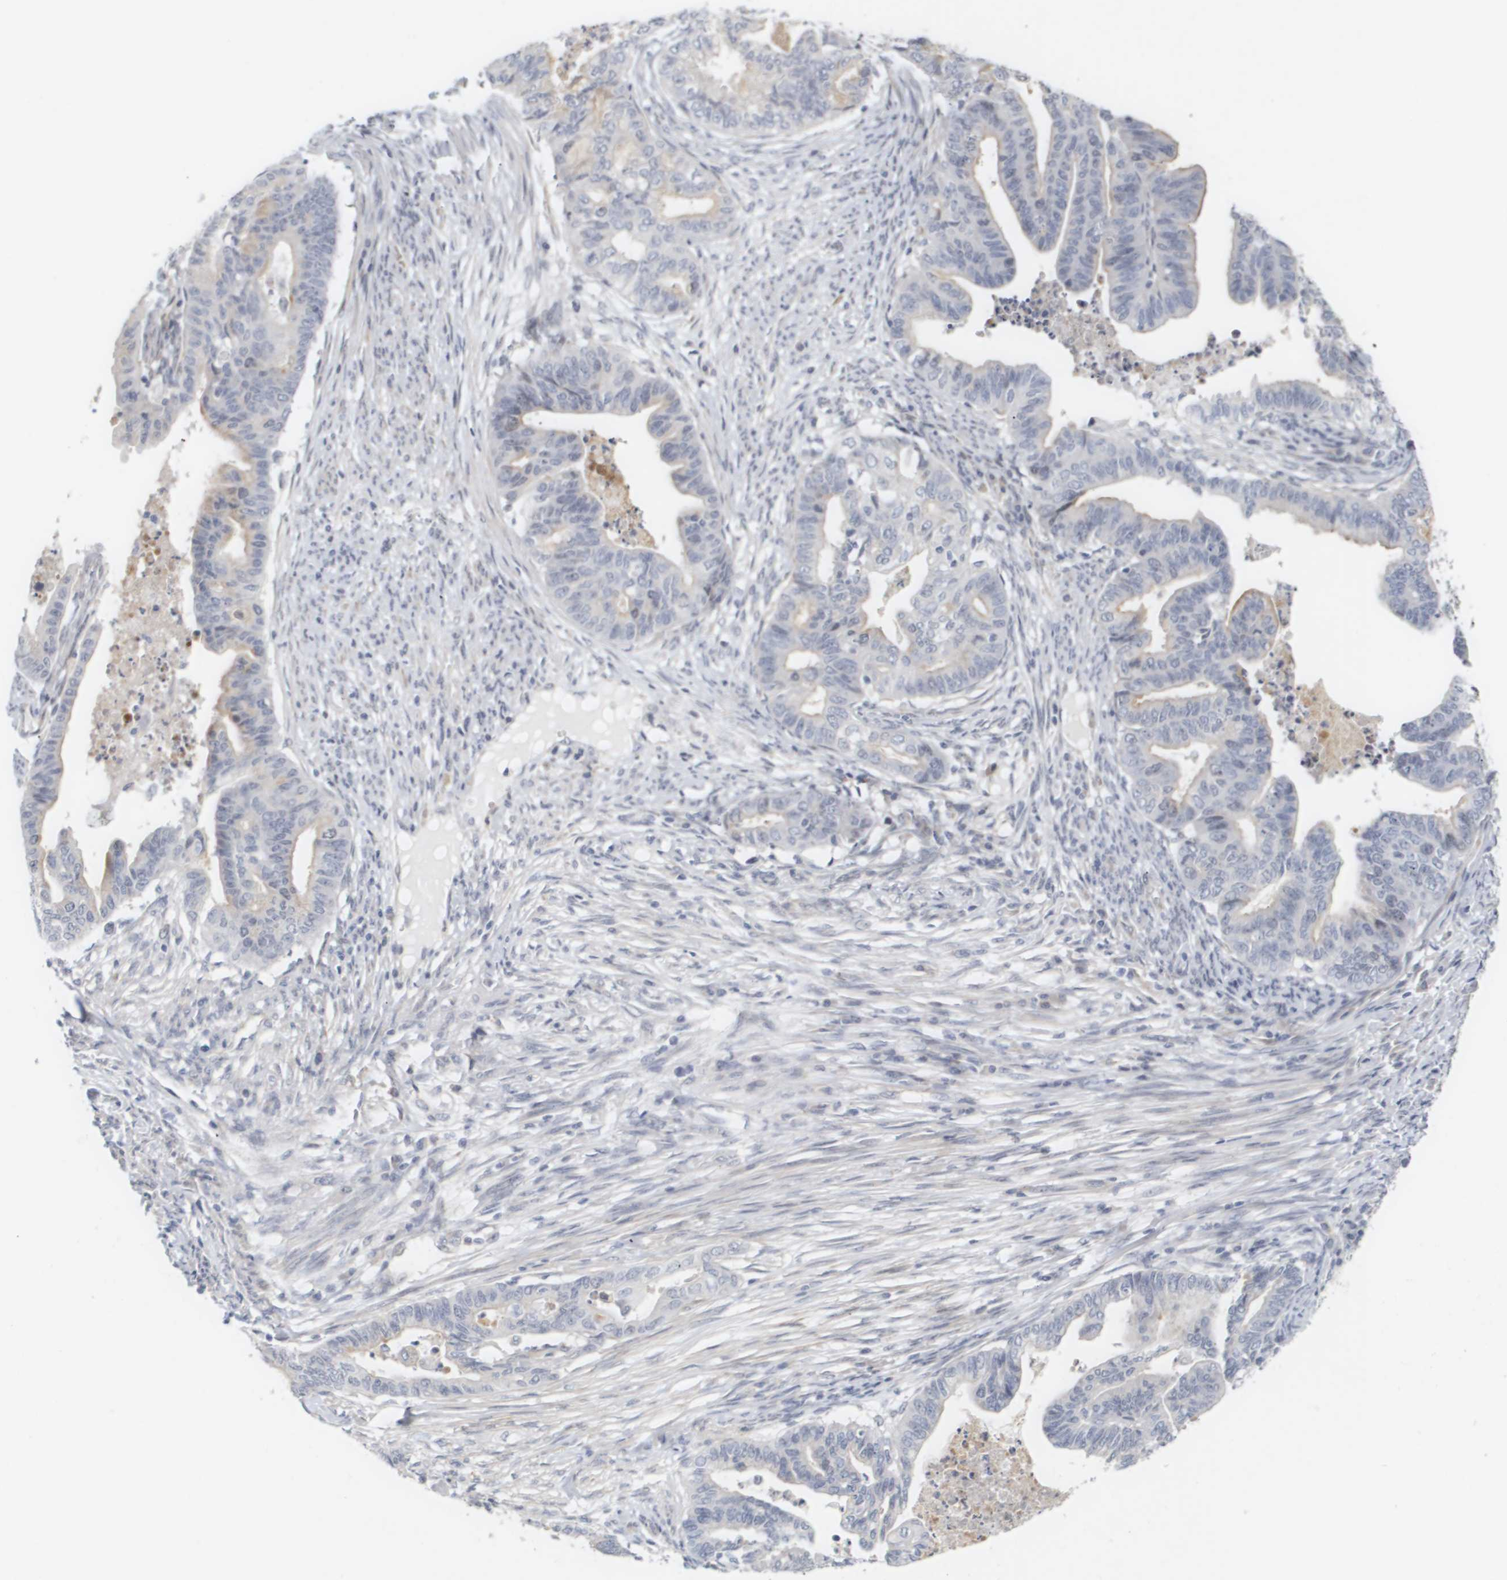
{"staining": {"intensity": "weak", "quantity": "25%-75%", "location": "cytoplasmic/membranous"}, "tissue": "endometrial cancer", "cell_type": "Tumor cells", "image_type": "cancer", "snomed": [{"axis": "morphology", "description": "Adenocarcinoma, NOS"}, {"axis": "topography", "description": "Endometrium"}], "caption": "Human endometrial cancer (adenocarcinoma) stained for a protein (brown) reveals weak cytoplasmic/membranous positive expression in about 25%-75% of tumor cells.", "gene": "CYB561", "patient": {"sex": "female", "age": 79}}